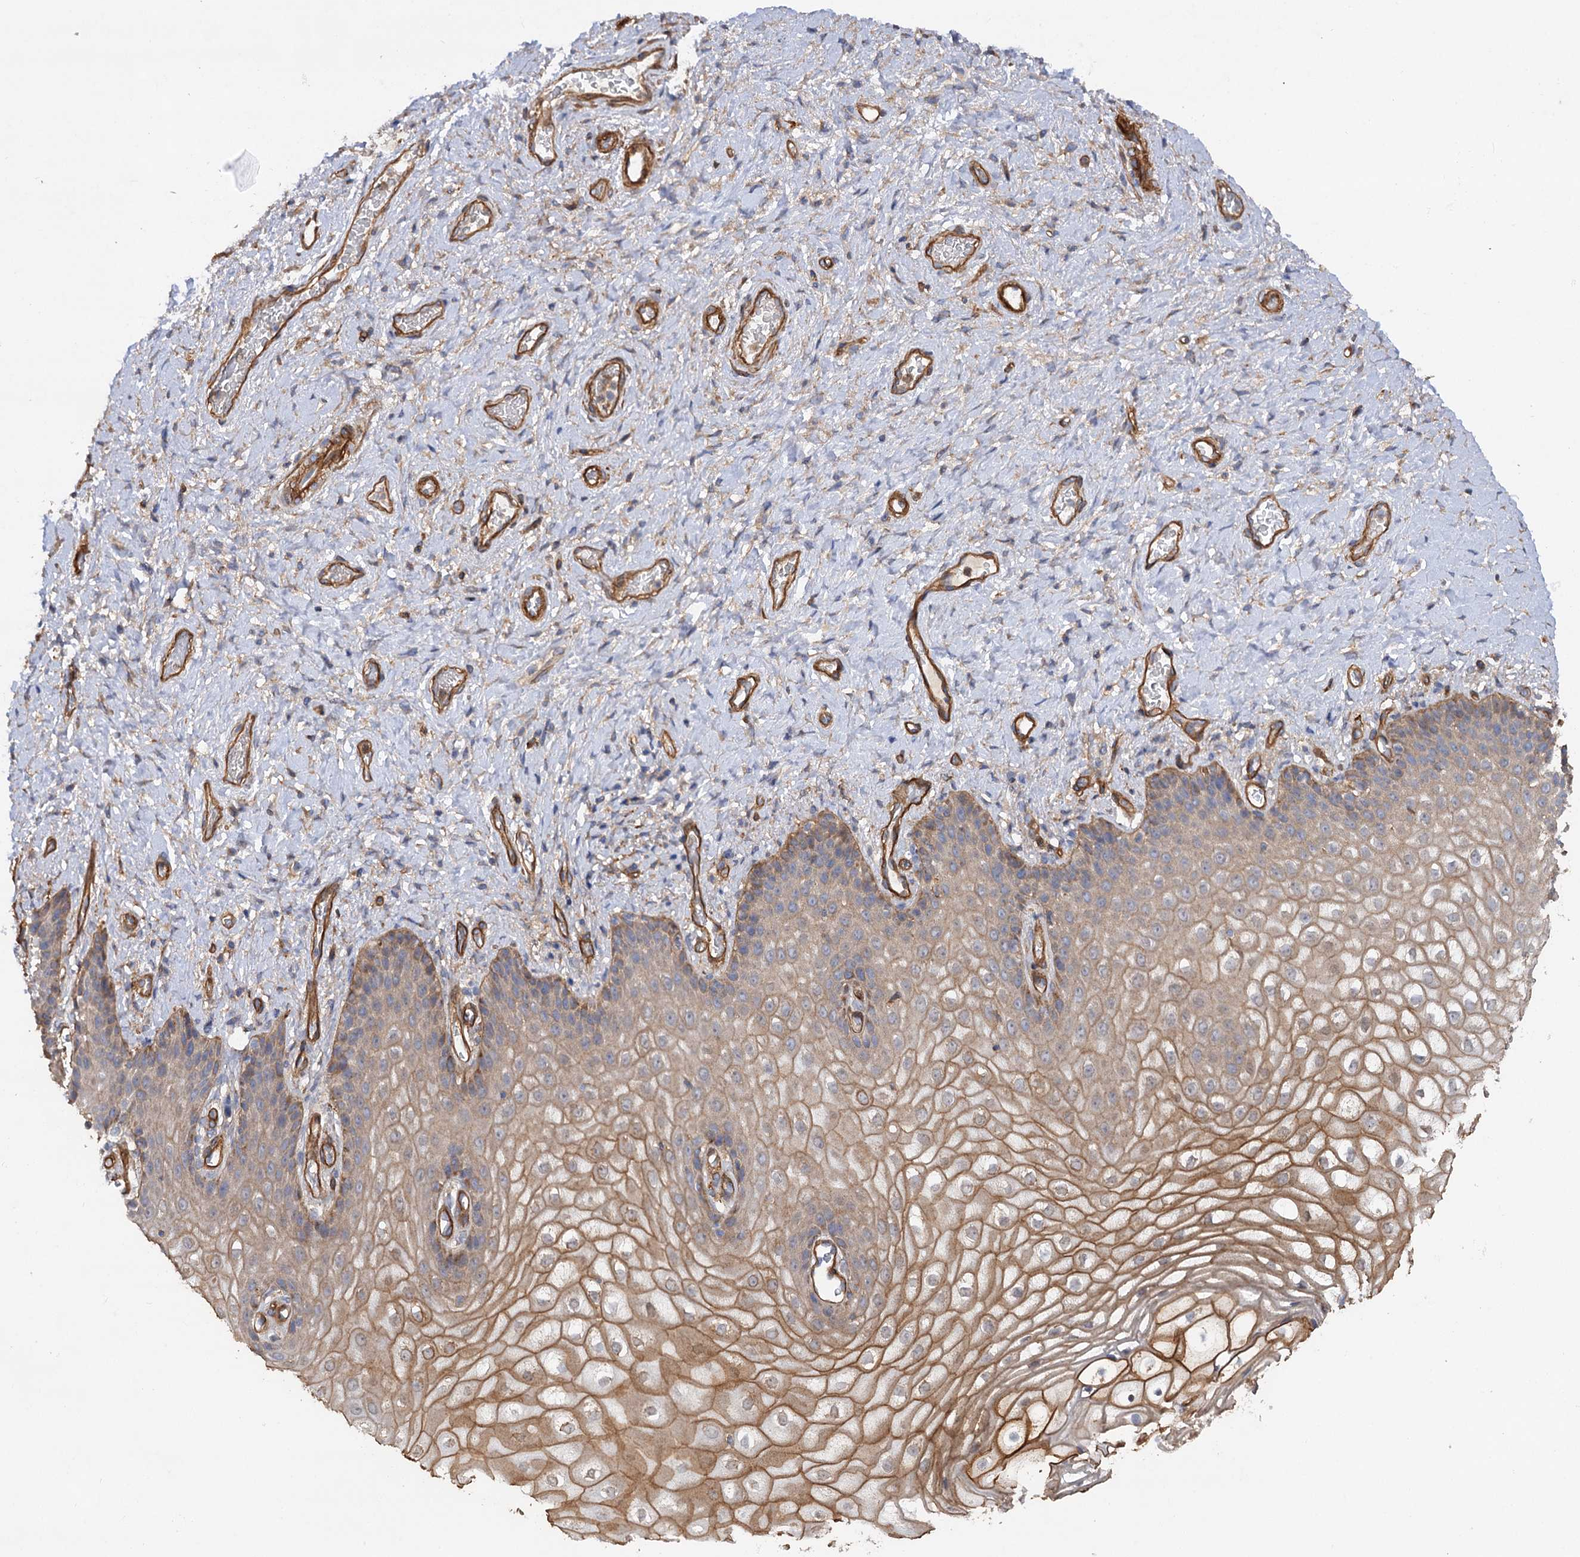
{"staining": {"intensity": "moderate", "quantity": "25%-75%", "location": "cytoplasmic/membranous"}, "tissue": "vagina", "cell_type": "Squamous epithelial cells", "image_type": "normal", "snomed": [{"axis": "morphology", "description": "Normal tissue, NOS"}, {"axis": "topography", "description": "Vagina"}], "caption": "Brown immunohistochemical staining in unremarkable human vagina demonstrates moderate cytoplasmic/membranous expression in approximately 25%-75% of squamous epithelial cells. Using DAB (brown) and hematoxylin (blue) stains, captured at high magnification using brightfield microscopy.", "gene": "CSAD", "patient": {"sex": "female", "age": 60}}